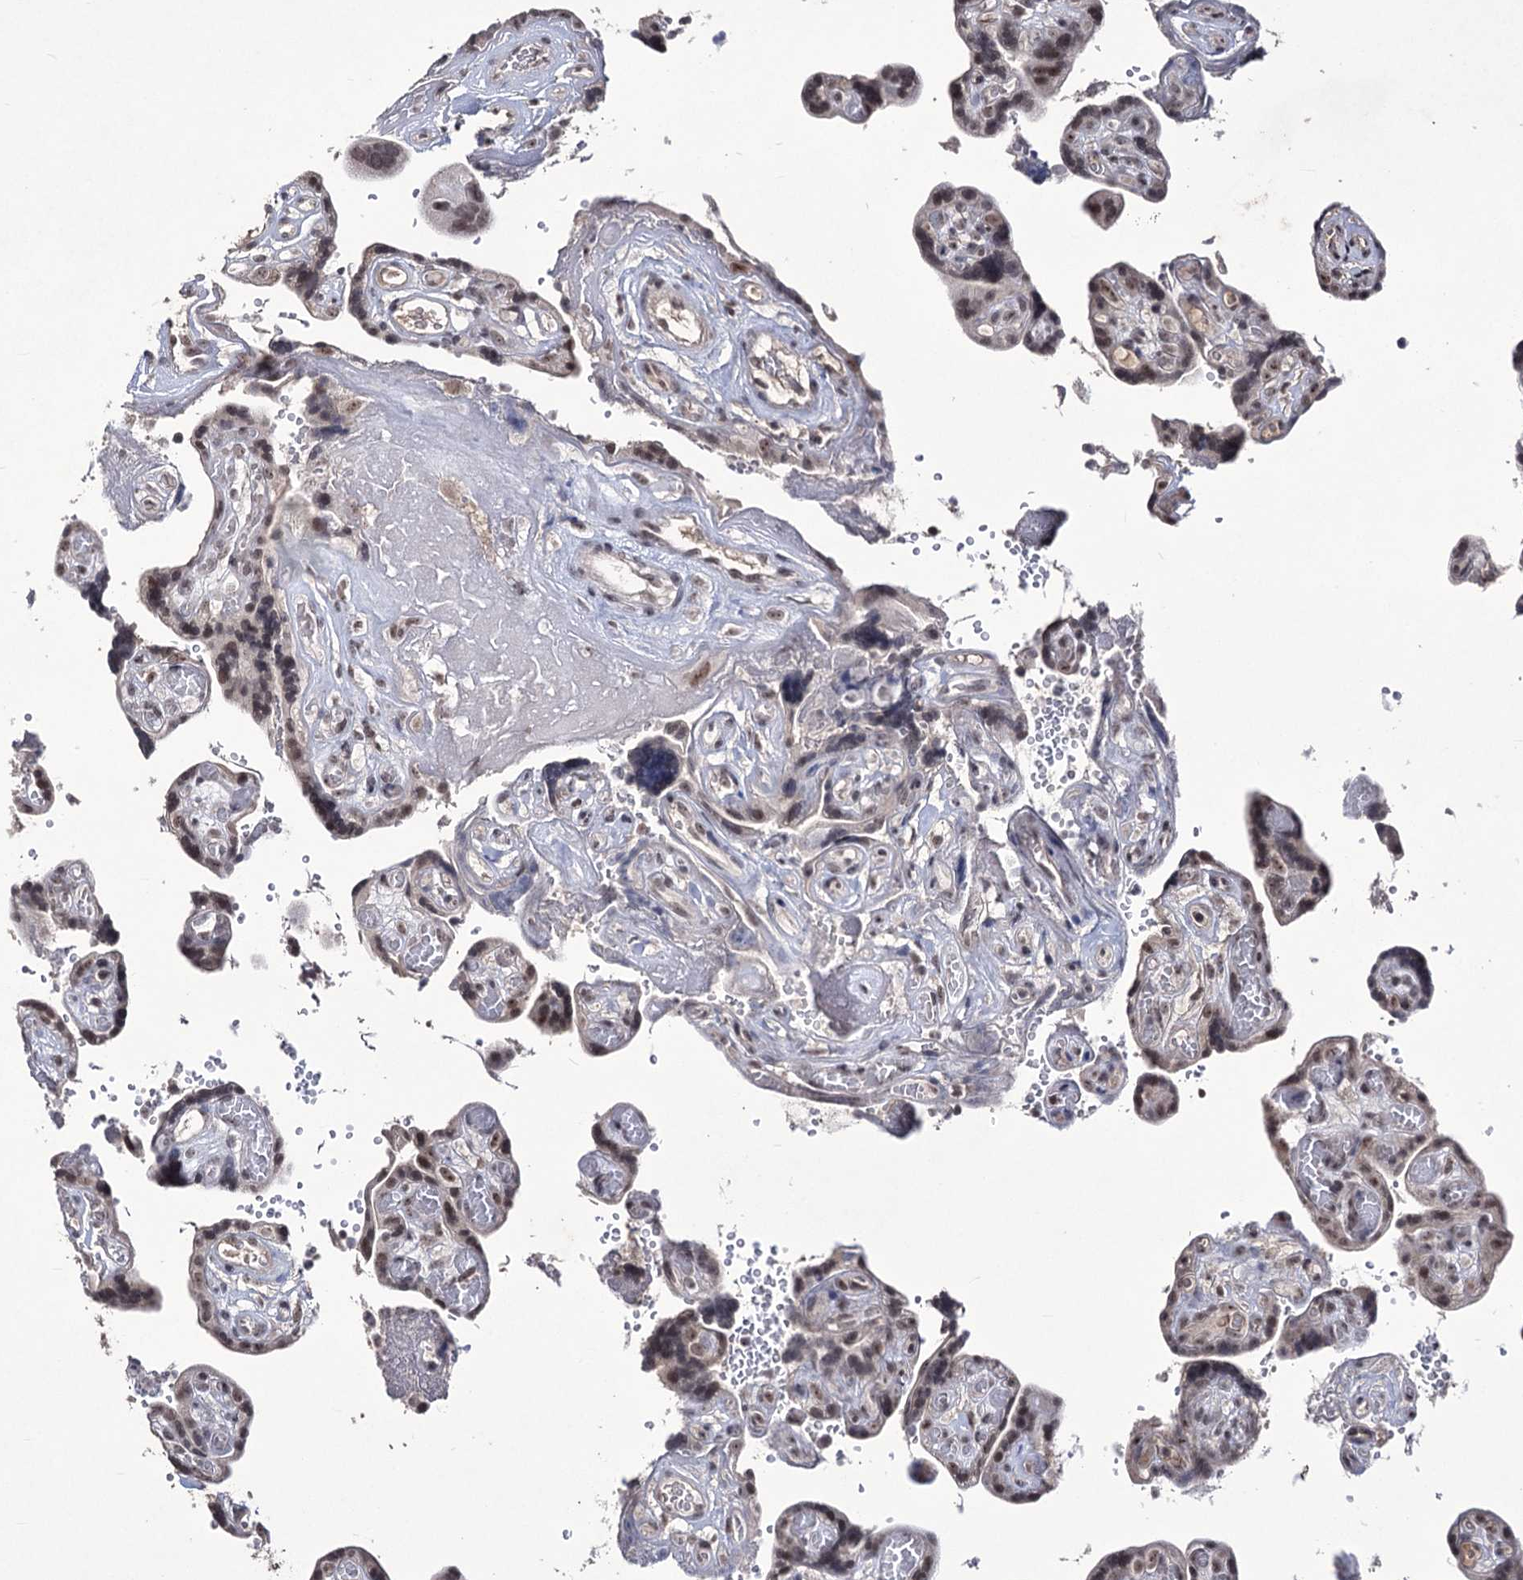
{"staining": {"intensity": "moderate", "quantity": ">75%", "location": "nuclear"}, "tissue": "placenta", "cell_type": "Decidual cells", "image_type": "normal", "snomed": [{"axis": "morphology", "description": "Normal tissue, NOS"}, {"axis": "topography", "description": "Placenta"}], "caption": "The image shows a brown stain indicating the presence of a protein in the nuclear of decidual cells in placenta. The protein is stained brown, and the nuclei are stained in blue (DAB (3,3'-diaminobenzidine) IHC with brightfield microscopy, high magnification).", "gene": "VGLL4", "patient": {"sex": "female", "age": 30}}